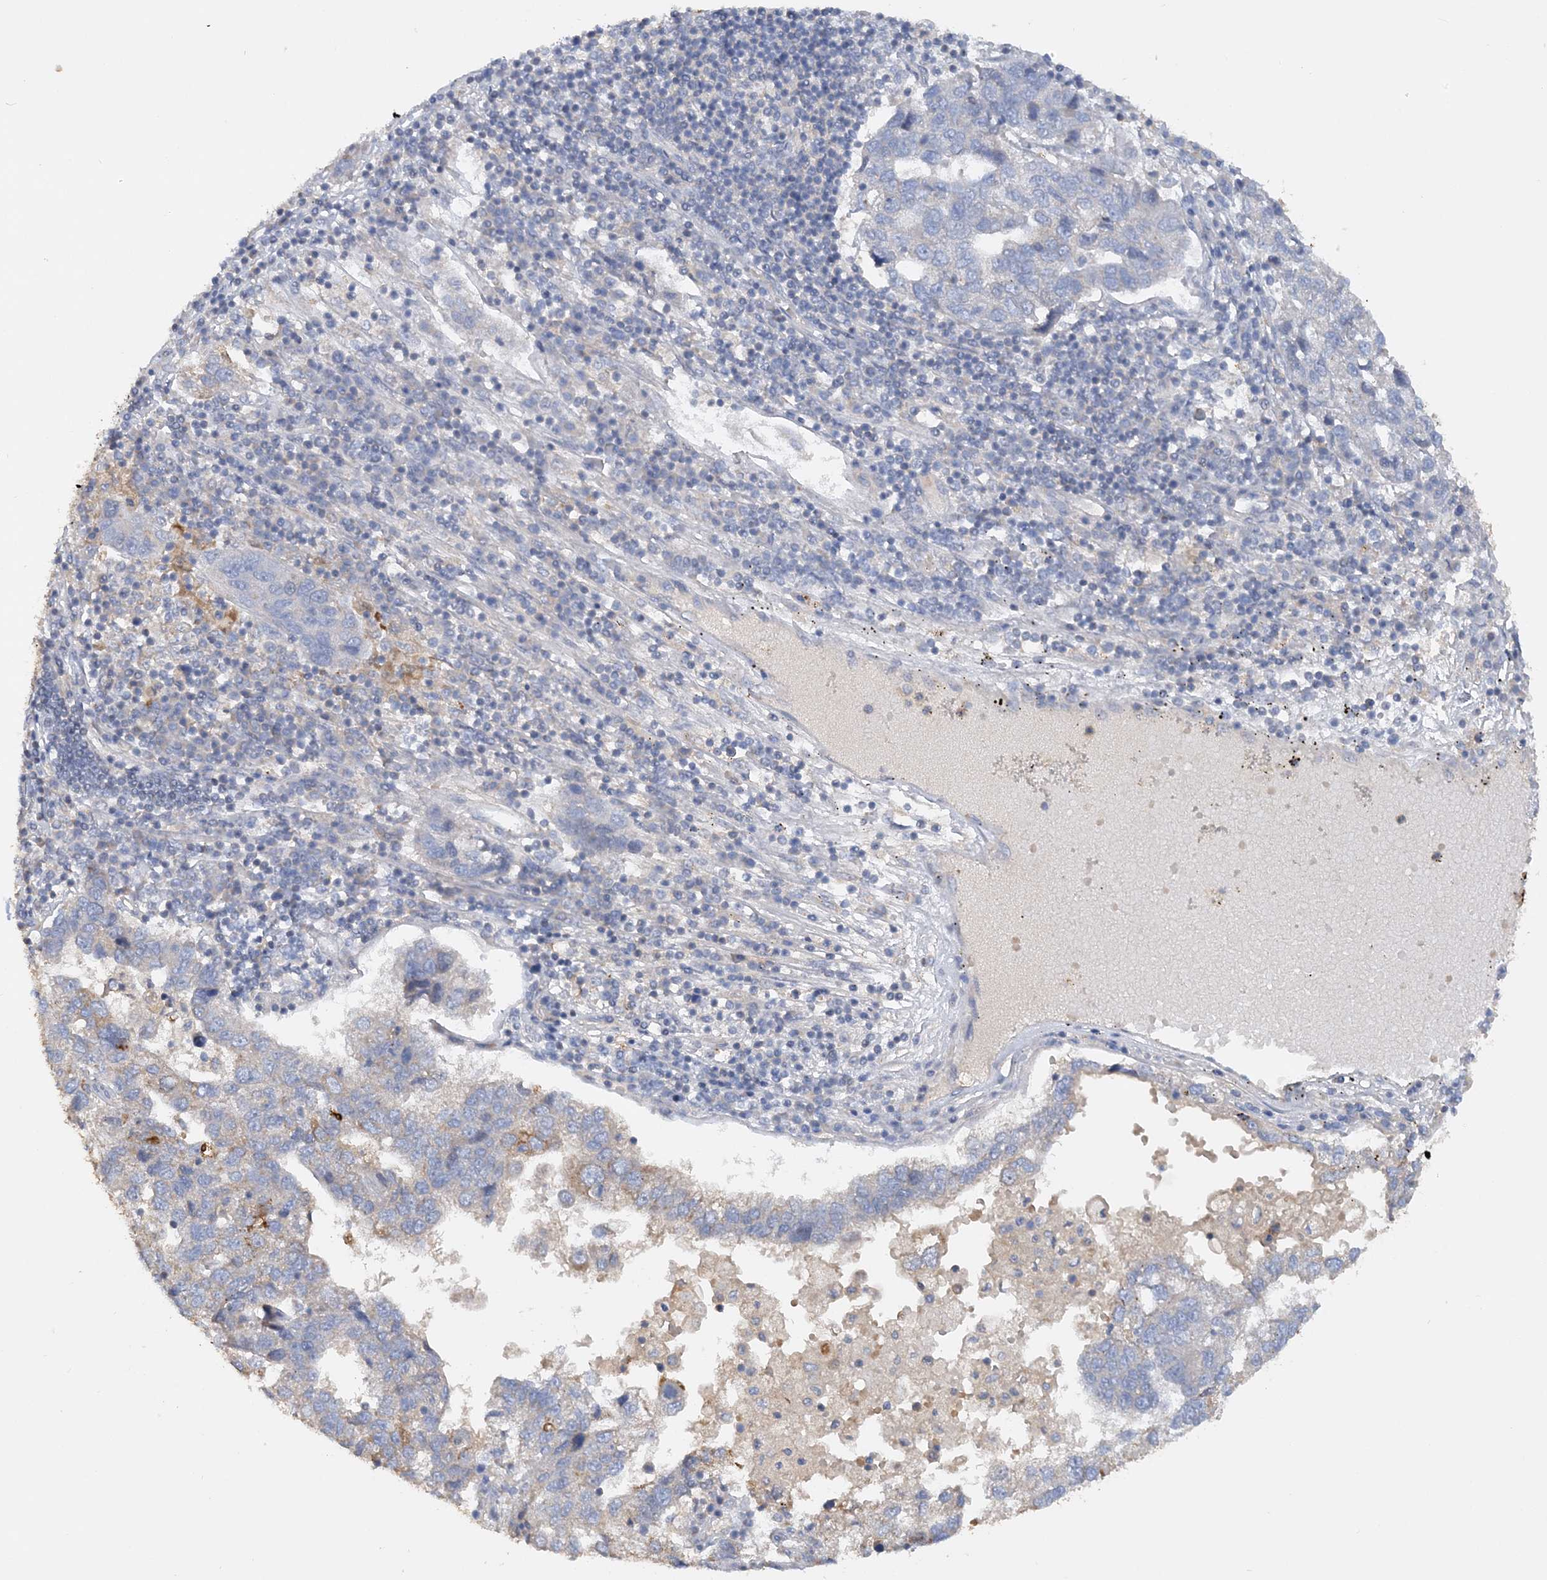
{"staining": {"intensity": "moderate", "quantity": "<25%", "location": "cytoplasmic/membranous"}, "tissue": "pancreatic cancer", "cell_type": "Tumor cells", "image_type": "cancer", "snomed": [{"axis": "morphology", "description": "Adenocarcinoma, NOS"}, {"axis": "topography", "description": "Pancreas"}], "caption": "Adenocarcinoma (pancreatic) stained with immunohistochemistry shows moderate cytoplasmic/membranous expression in approximately <25% of tumor cells.", "gene": "GRINA", "patient": {"sex": "female", "age": 61}}